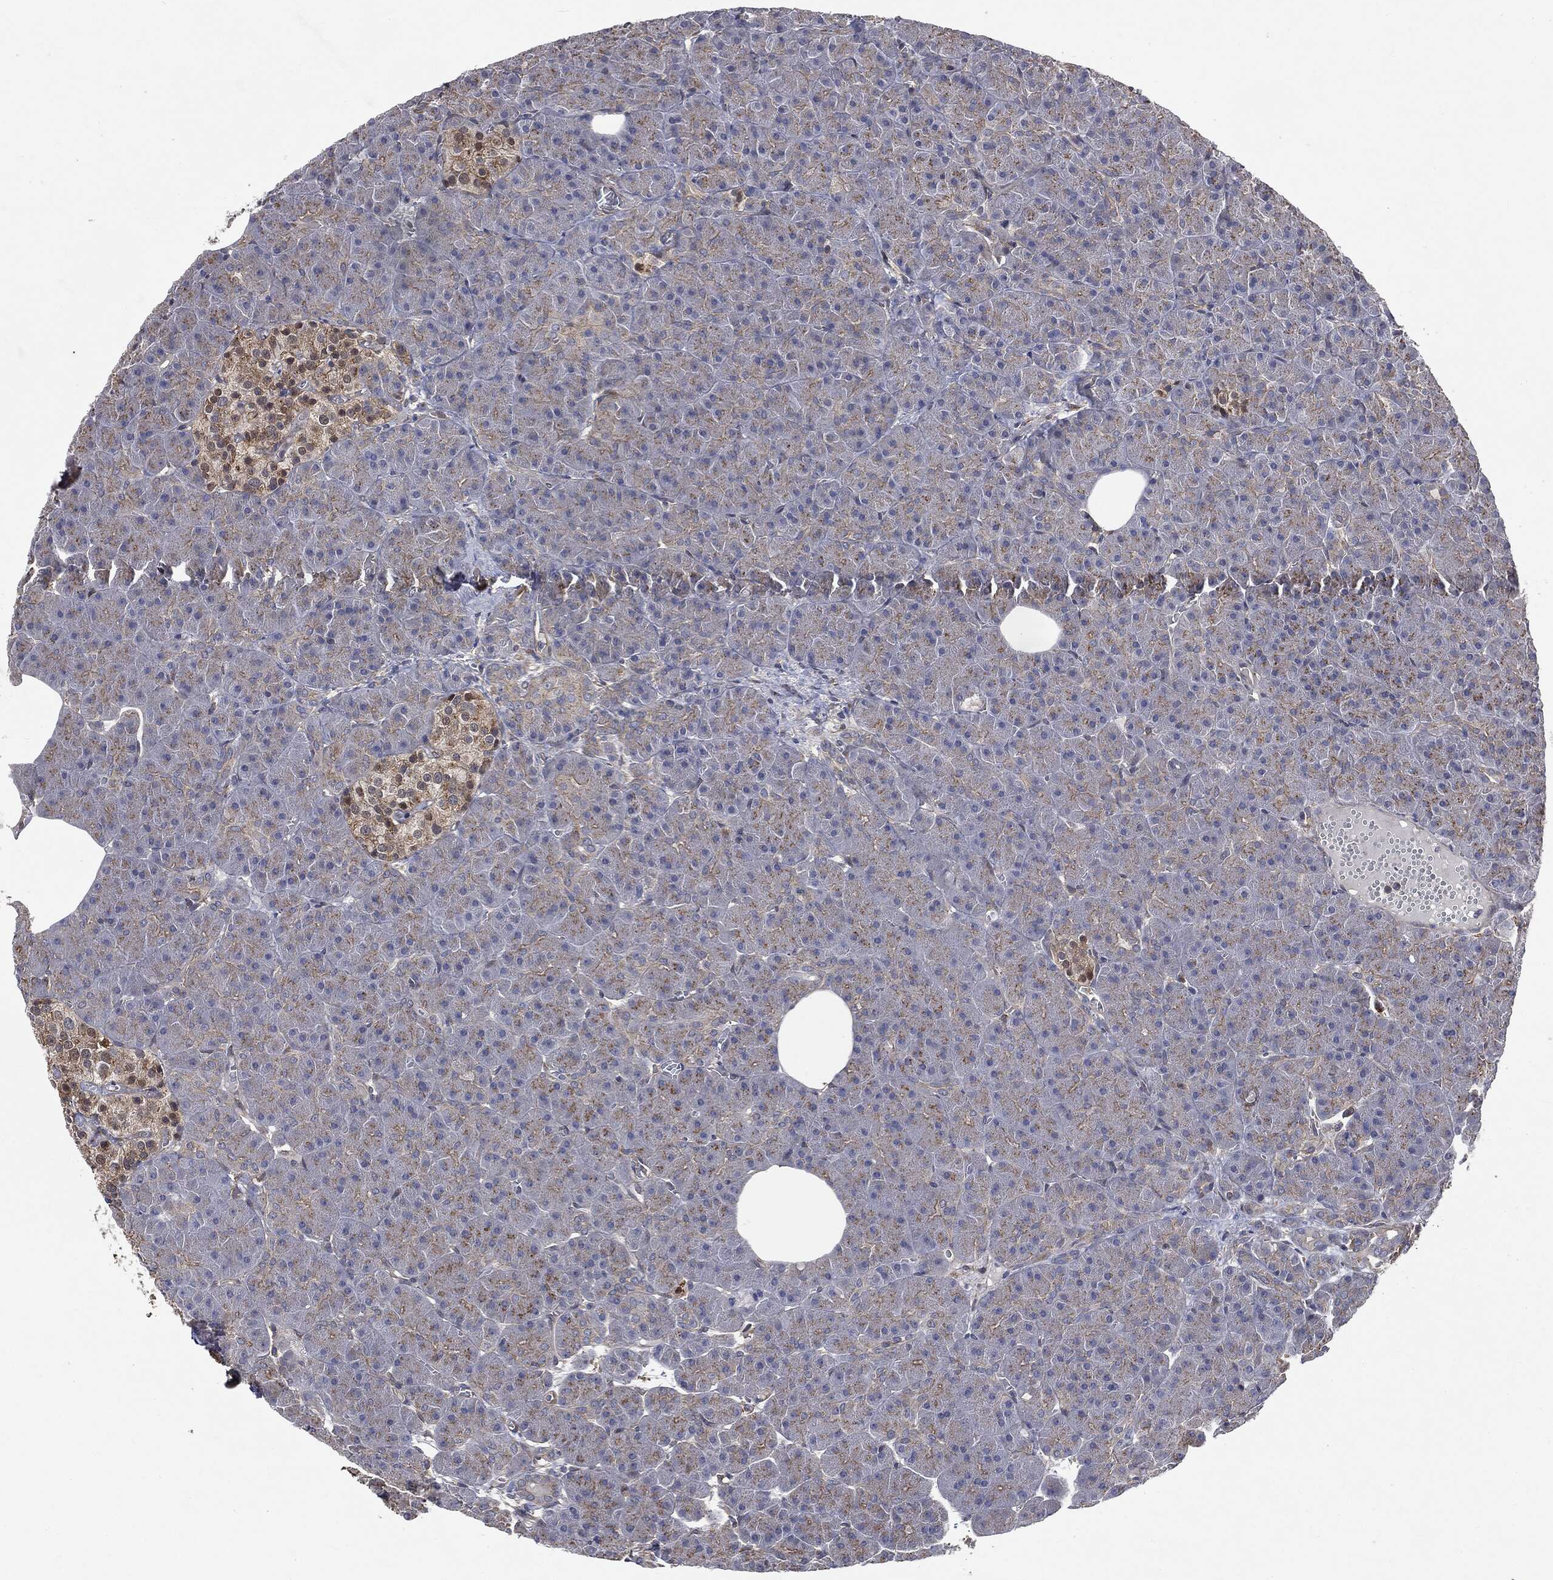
{"staining": {"intensity": "moderate", "quantity": "25%-75%", "location": "cytoplasmic/membranous"}, "tissue": "pancreas", "cell_type": "Exocrine glandular cells", "image_type": "normal", "snomed": [{"axis": "morphology", "description": "Normal tissue, NOS"}, {"axis": "topography", "description": "Pancreas"}], "caption": "Immunohistochemical staining of normal human pancreas exhibits moderate cytoplasmic/membranous protein expression in about 25%-75% of exocrine glandular cells. (IHC, brightfield microscopy, high magnification).", "gene": "EPS15L1", "patient": {"sex": "male", "age": 61}}